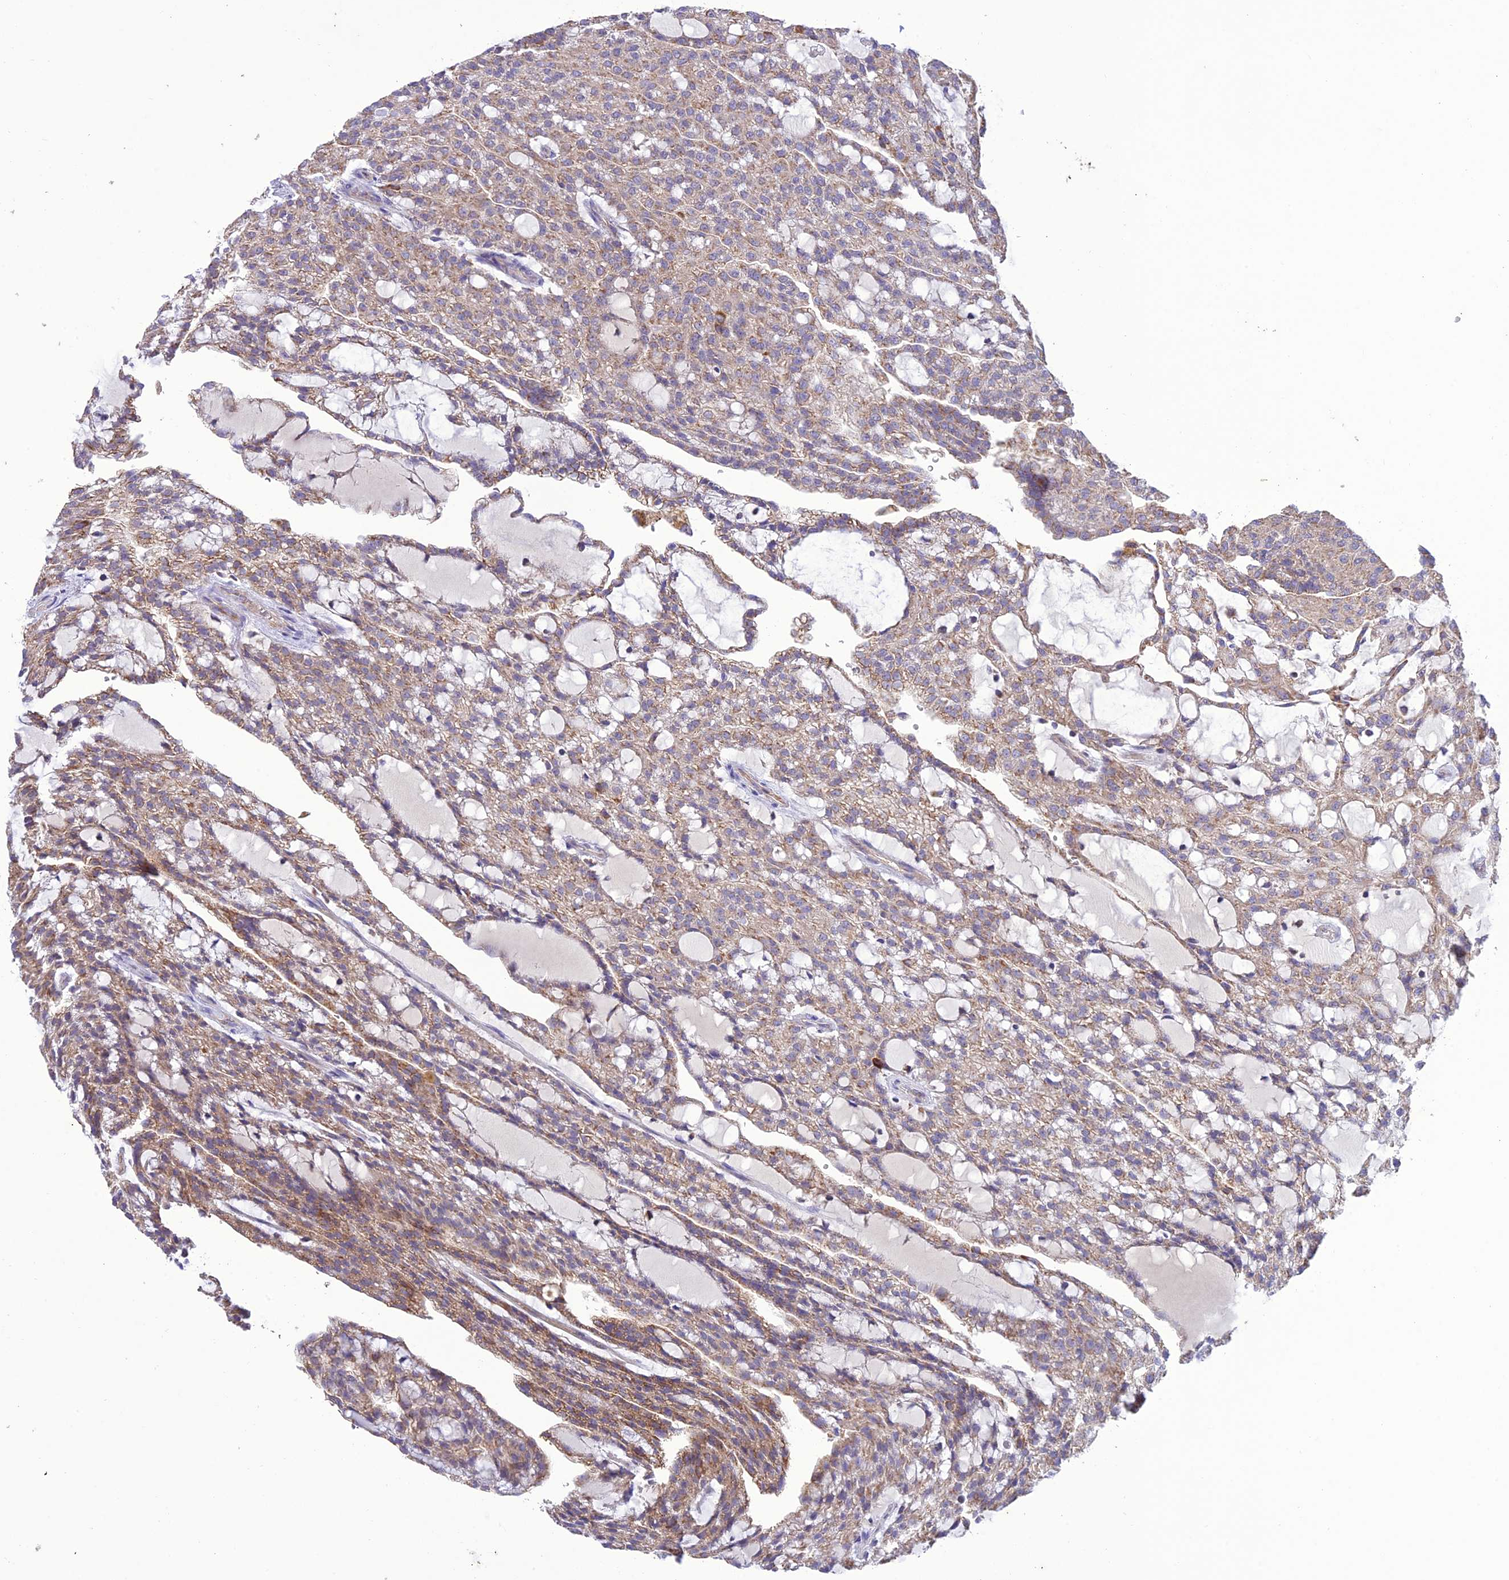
{"staining": {"intensity": "moderate", "quantity": "<25%", "location": "cytoplasmic/membranous"}, "tissue": "renal cancer", "cell_type": "Tumor cells", "image_type": "cancer", "snomed": [{"axis": "morphology", "description": "Adenocarcinoma, NOS"}, {"axis": "topography", "description": "Kidney"}], "caption": "A high-resolution histopathology image shows immunohistochemistry (IHC) staining of adenocarcinoma (renal), which exhibits moderate cytoplasmic/membranous expression in approximately <25% of tumor cells. The protein of interest is shown in brown color, while the nuclei are stained blue.", "gene": "NDUFAF1", "patient": {"sex": "male", "age": 63}}